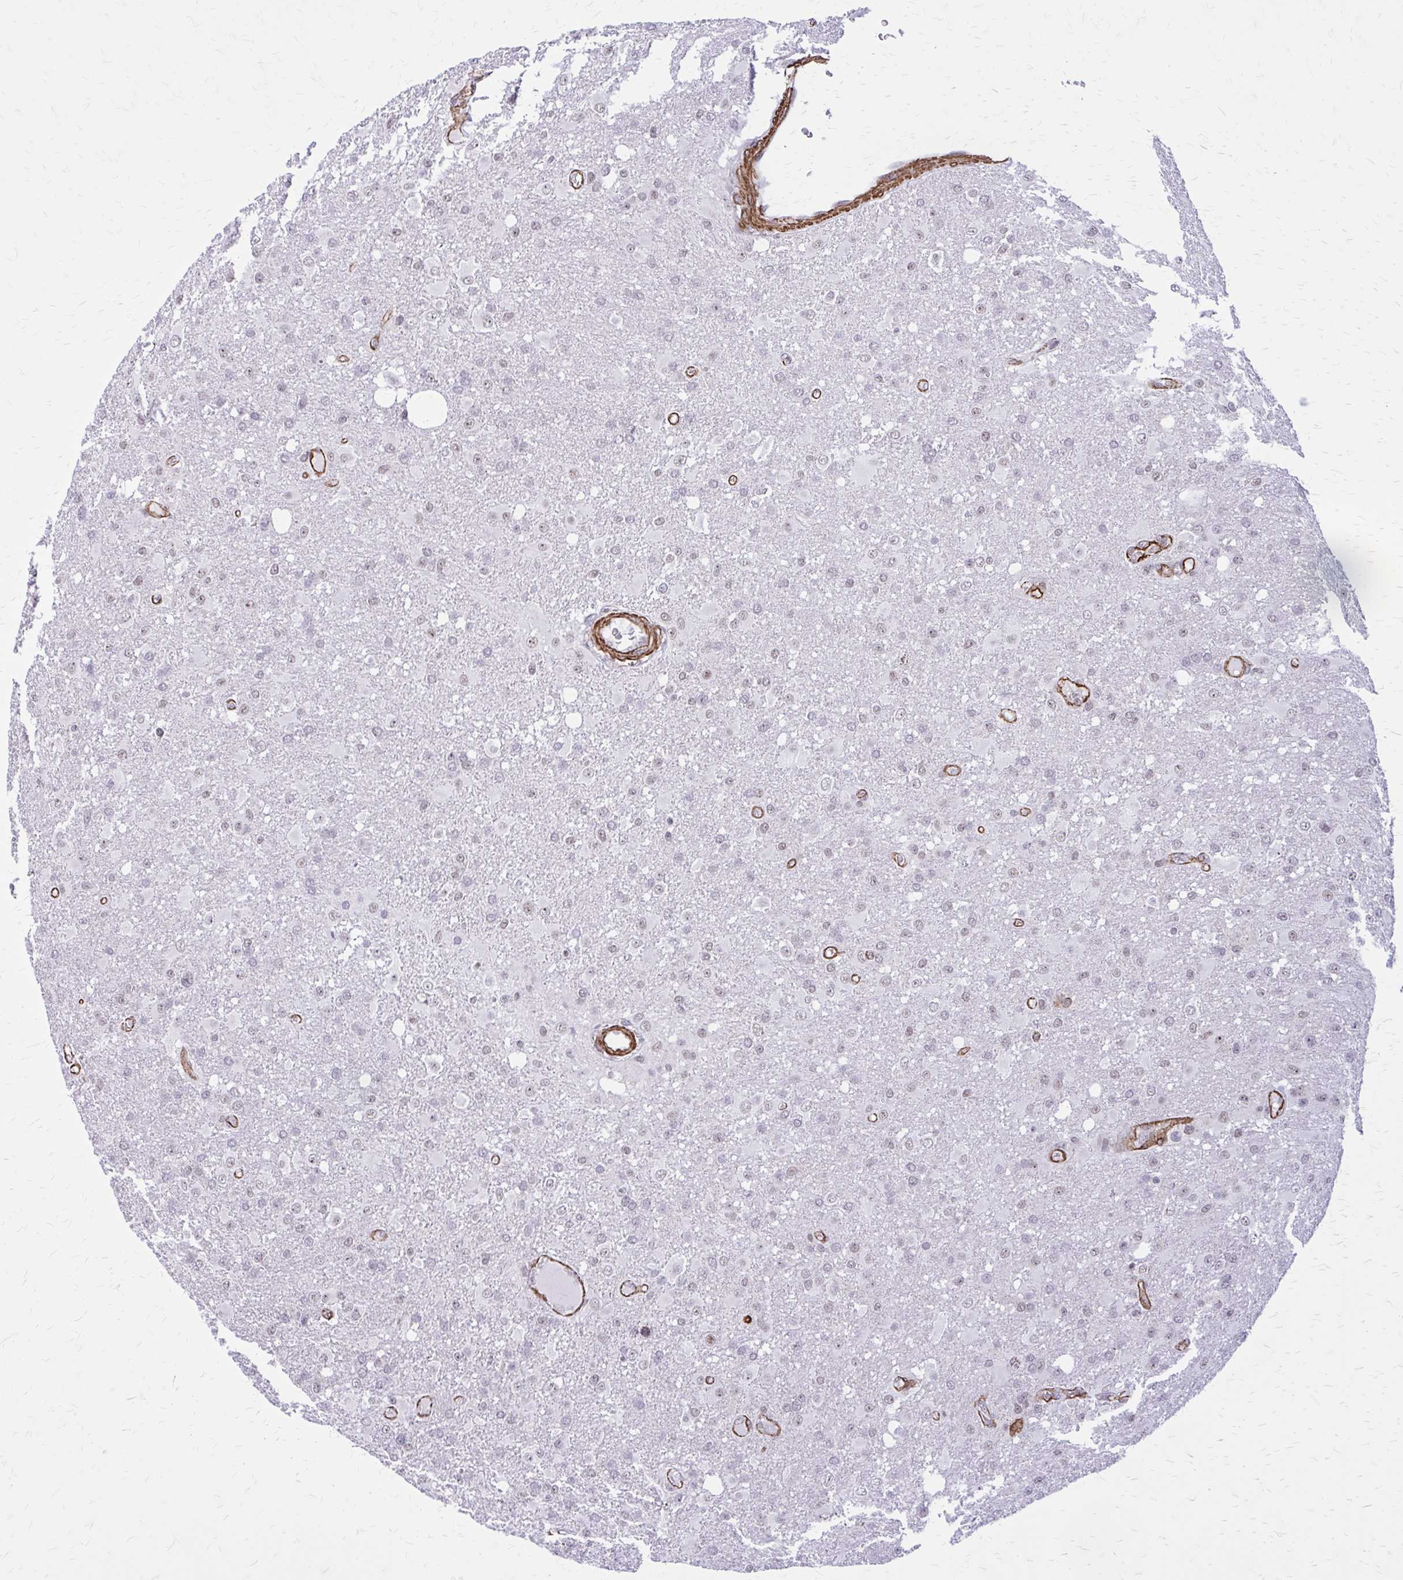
{"staining": {"intensity": "weak", "quantity": "<25%", "location": "nuclear"}, "tissue": "glioma", "cell_type": "Tumor cells", "image_type": "cancer", "snomed": [{"axis": "morphology", "description": "Glioma, malignant, High grade"}, {"axis": "topography", "description": "Brain"}], "caption": "The histopathology image demonstrates no significant staining in tumor cells of malignant glioma (high-grade).", "gene": "NRBF2", "patient": {"sex": "male", "age": 53}}